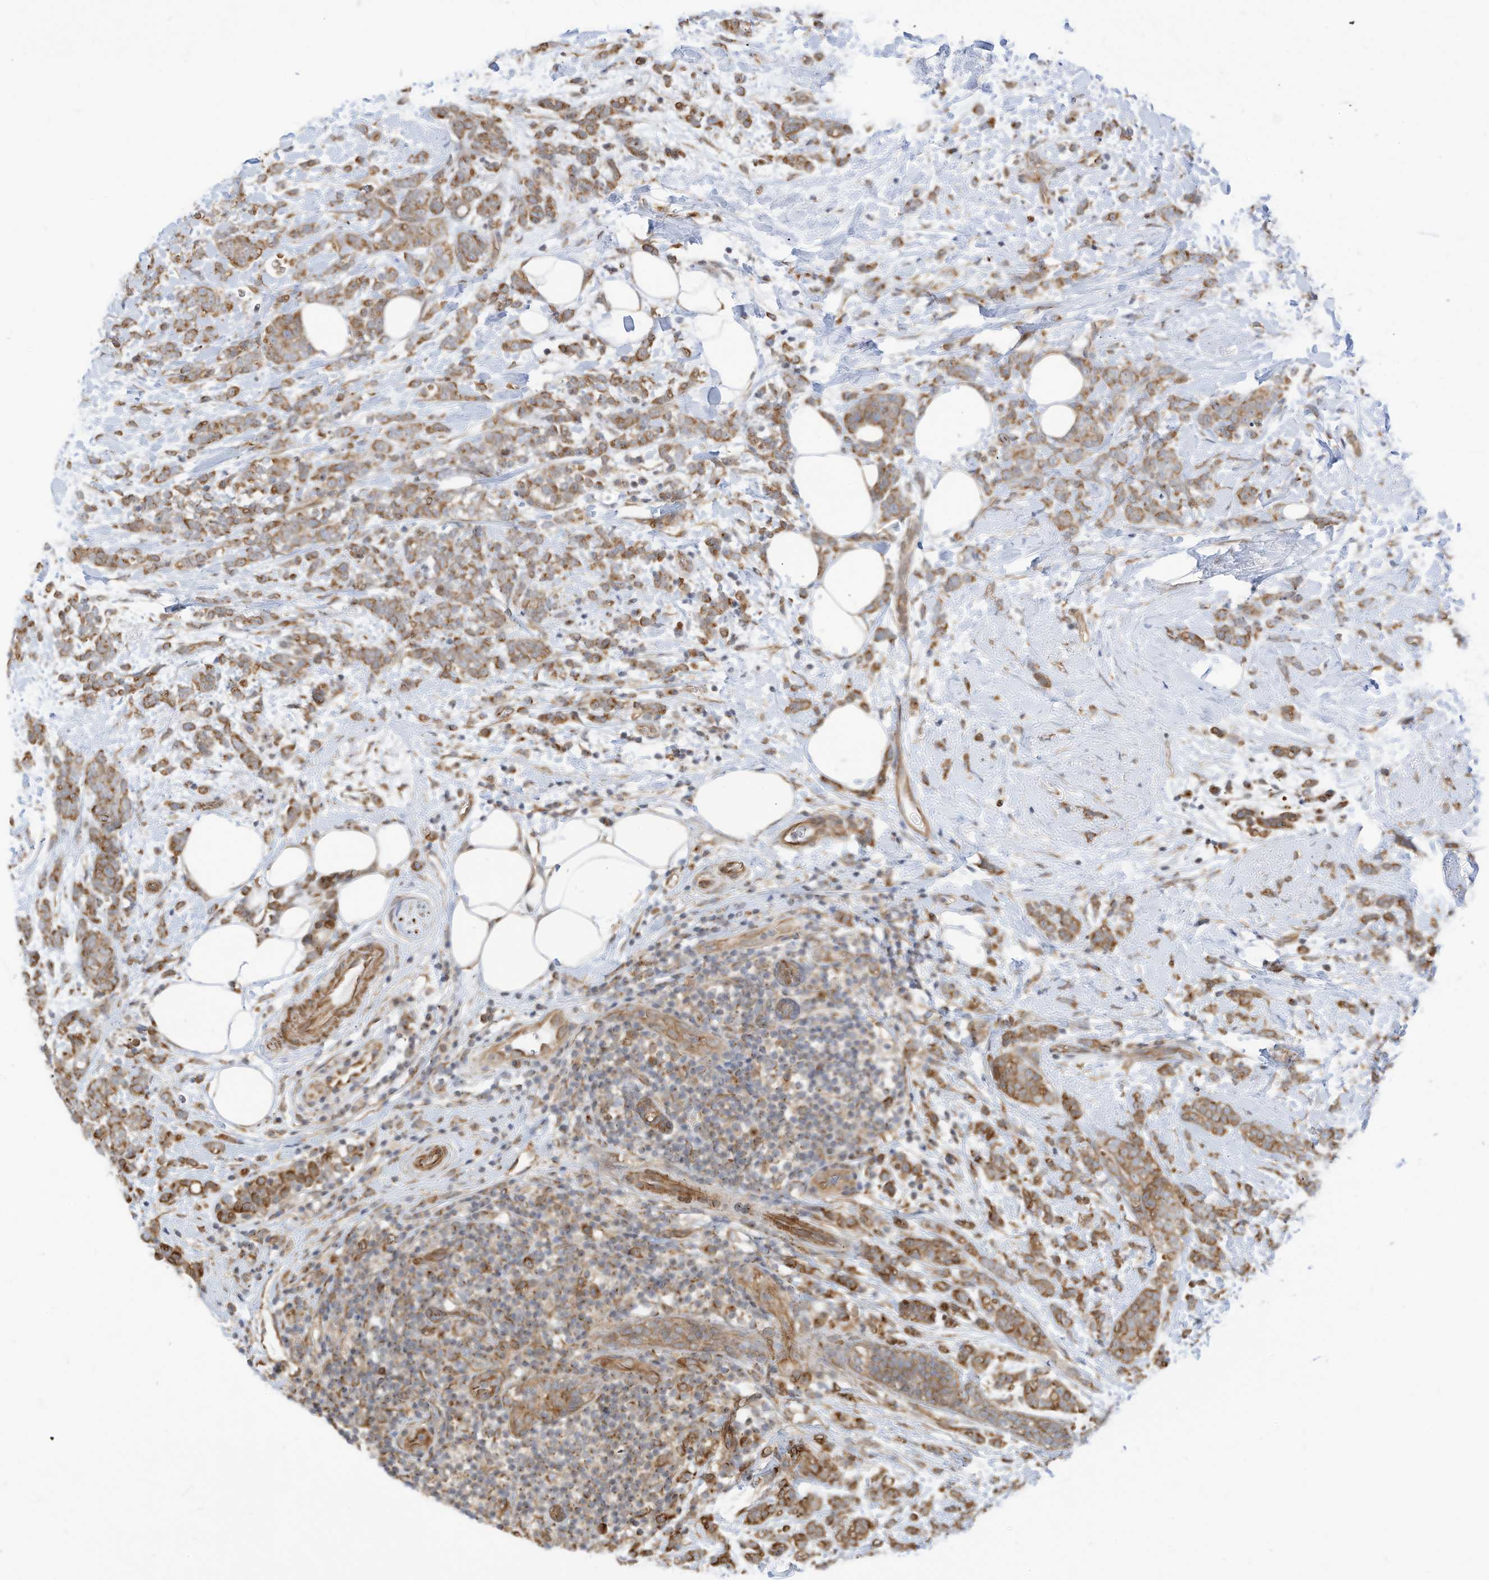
{"staining": {"intensity": "moderate", "quantity": ">75%", "location": "cytoplasmic/membranous"}, "tissue": "breast cancer", "cell_type": "Tumor cells", "image_type": "cancer", "snomed": [{"axis": "morphology", "description": "Lobular carcinoma"}, {"axis": "topography", "description": "Breast"}], "caption": "Breast cancer was stained to show a protein in brown. There is medium levels of moderate cytoplasmic/membranous expression in approximately >75% of tumor cells.", "gene": "OFD1", "patient": {"sex": "female", "age": 58}}